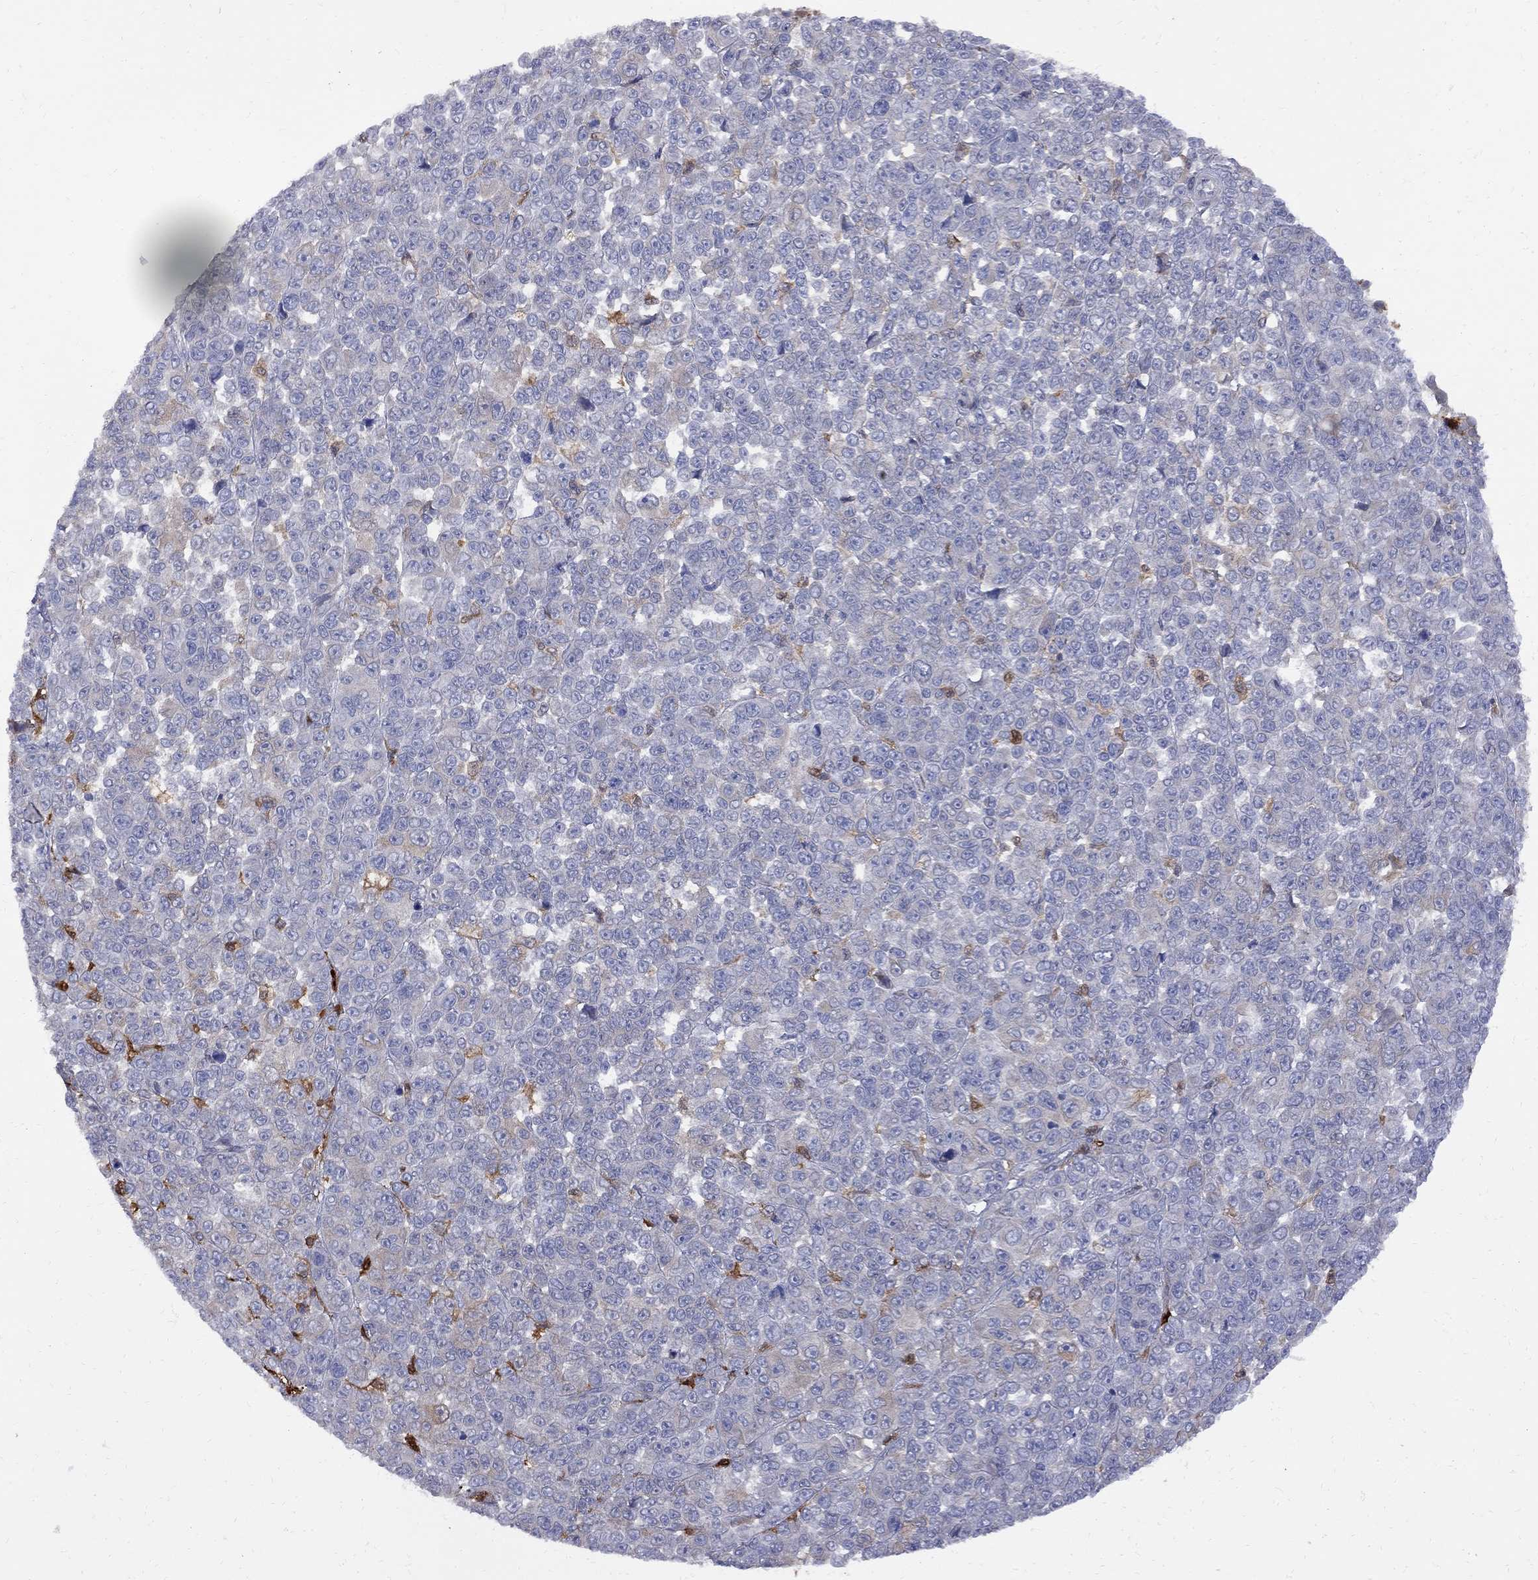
{"staining": {"intensity": "weak", "quantity": "<25%", "location": "cytoplasmic/membranous"}, "tissue": "melanoma", "cell_type": "Tumor cells", "image_type": "cancer", "snomed": [{"axis": "morphology", "description": "Malignant melanoma, NOS"}, {"axis": "topography", "description": "Skin"}], "caption": "DAB immunohistochemical staining of human melanoma reveals no significant staining in tumor cells. (DAB immunohistochemistry with hematoxylin counter stain).", "gene": "MTHFR", "patient": {"sex": "female", "age": 95}}